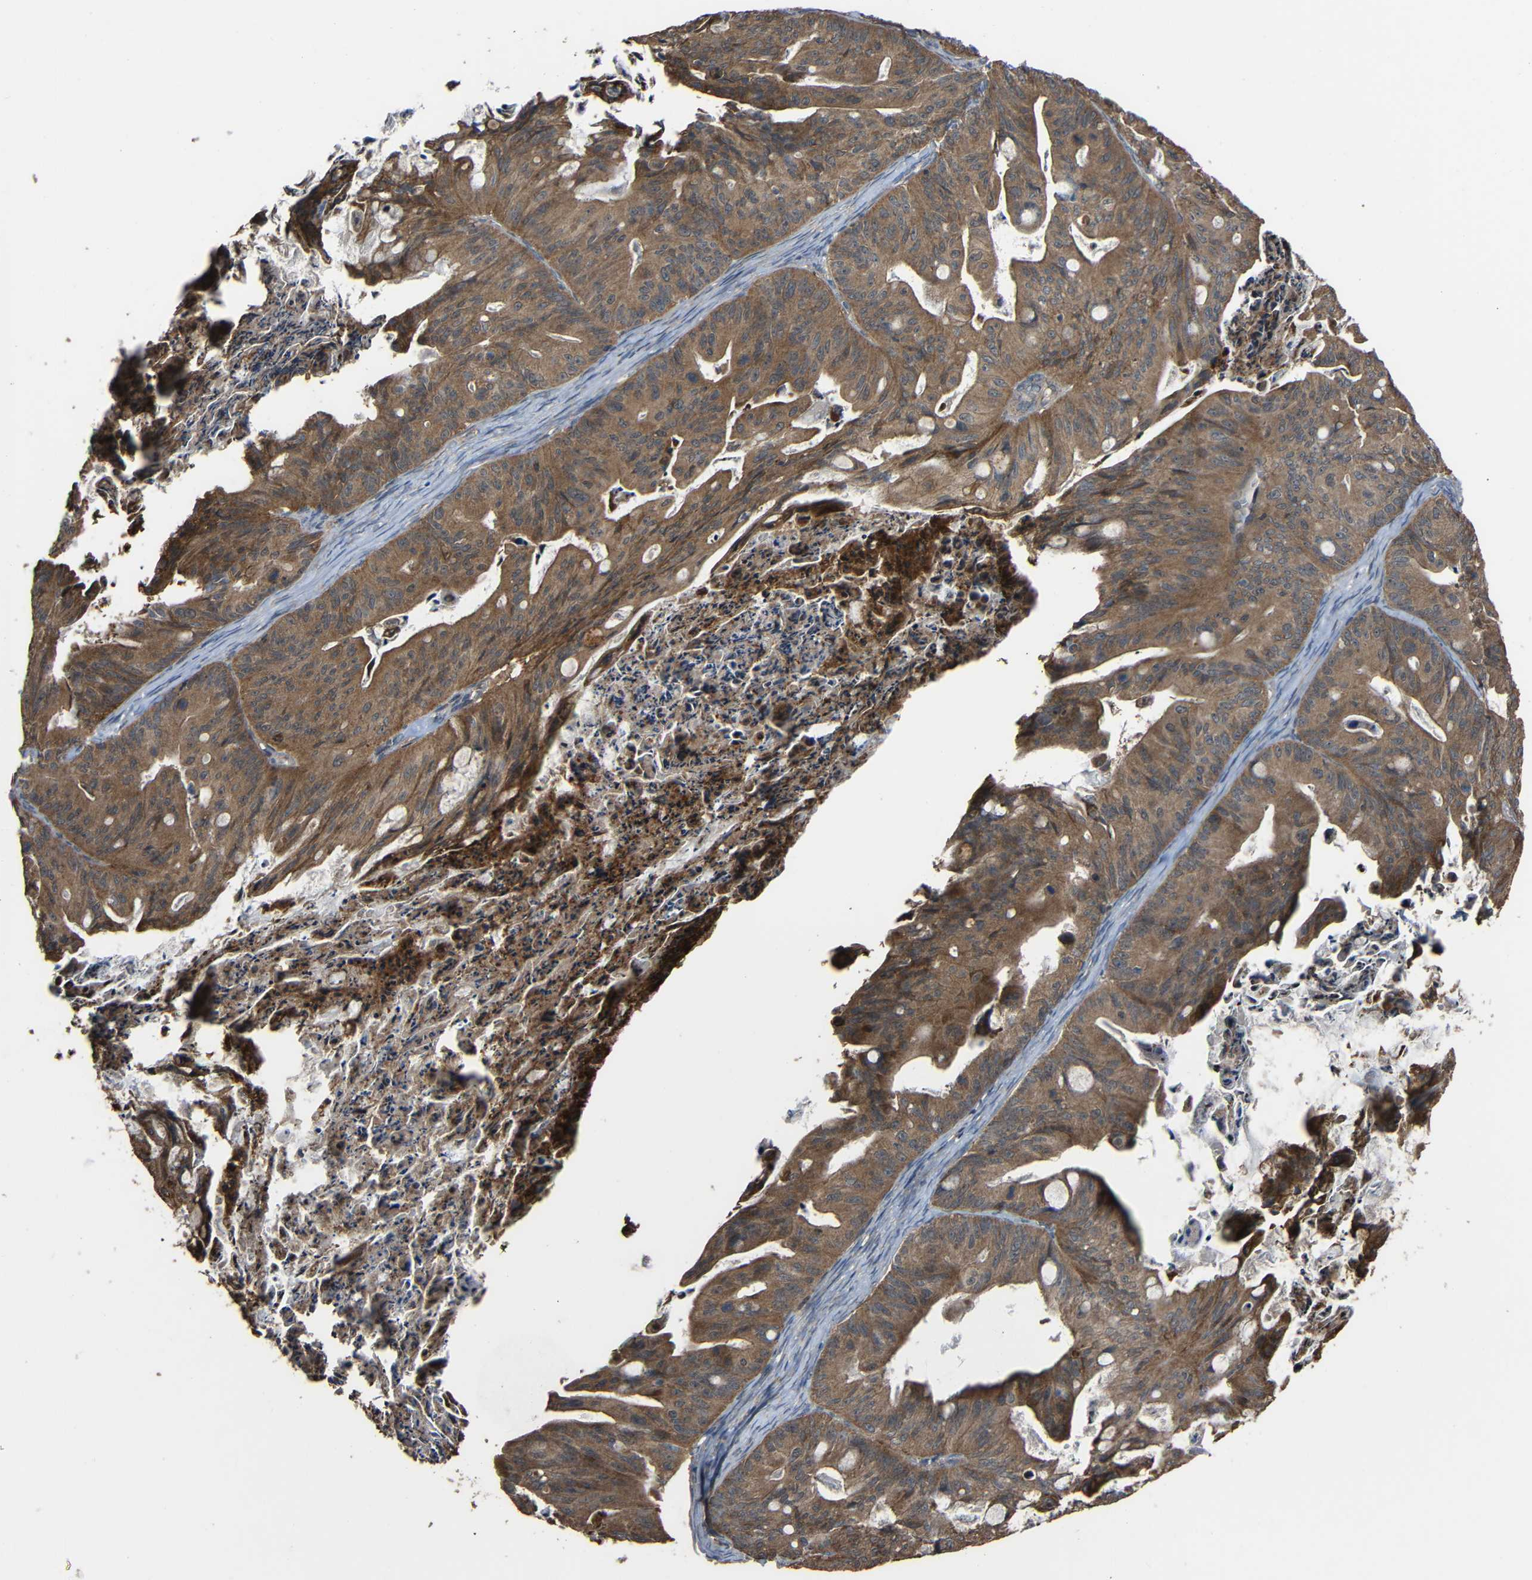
{"staining": {"intensity": "moderate", "quantity": ">75%", "location": "cytoplasmic/membranous"}, "tissue": "ovarian cancer", "cell_type": "Tumor cells", "image_type": "cancer", "snomed": [{"axis": "morphology", "description": "Cystadenocarcinoma, mucinous, NOS"}, {"axis": "topography", "description": "Ovary"}], "caption": "Protein staining of ovarian cancer (mucinous cystadenocarcinoma) tissue displays moderate cytoplasmic/membranous positivity in approximately >75% of tumor cells.", "gene": "CHST9", "patient": {"sex": "female", "age": 37}}